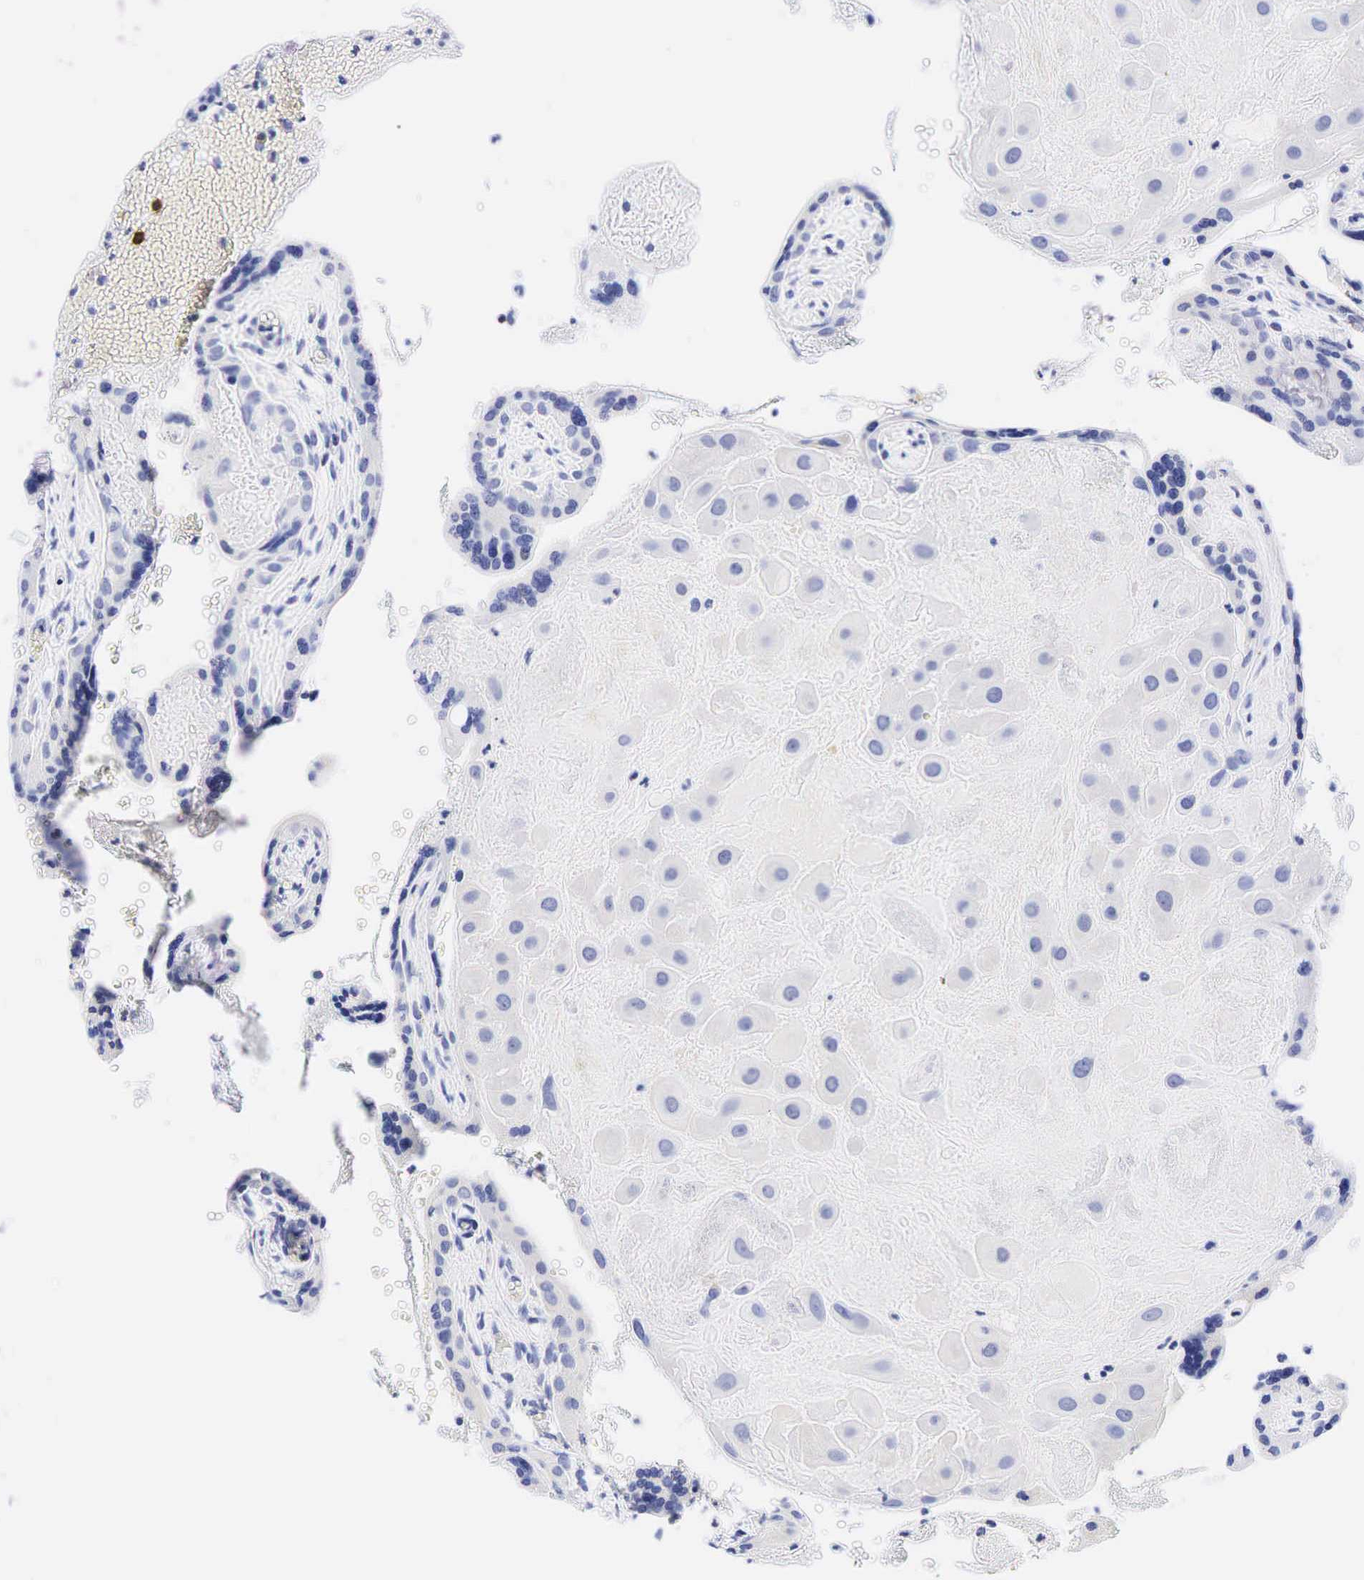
{"staining": {"intensity": "negative", "quantity": "none", "location": "none"}, "tissue": "placenta", "cell_type": "Decidual cells", "image_type": "normal", "snomed": [{"axis": "morphology", "description": "Normal tissue, NOS"}, {"axis": "topography", "description": "Placenta"}], "caption": "Decidual cells are negative for protein expression in benign human placenta. (DAB IHC with hematoxylin counter stain).", "gene": "CD8A", "patient": {"sex": "female", "age": 24}}